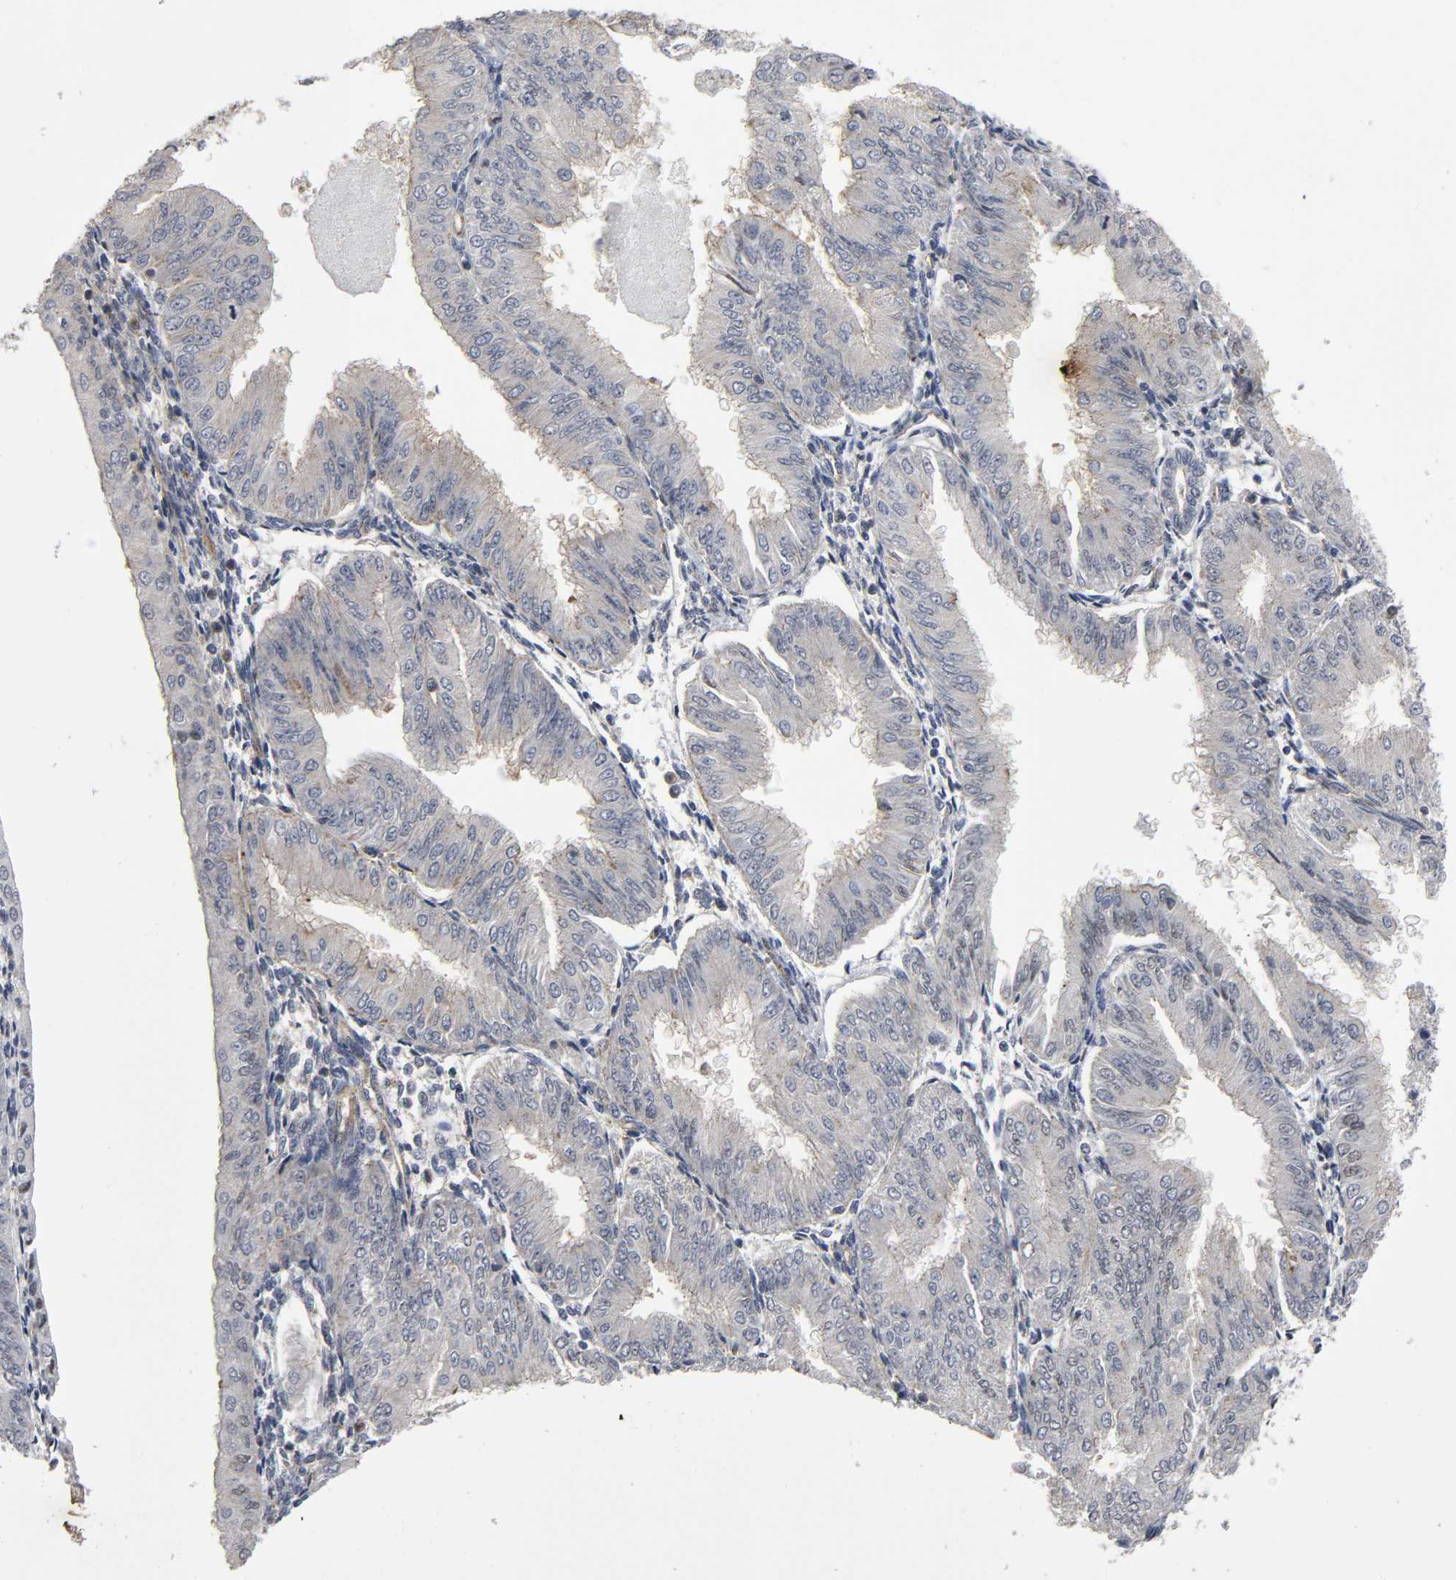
{"staining": {"intensity": "weak", "quantity": "25%-75%", "location": "cytoplasmic/membranous,nuclear"}, "tissue": "endometrial cancer", "cell_type": "Tumor cells", "image_type": "cancer", "snomed": [{"axis": "morphology", "description": "Adenocarcinoma, NOS"}, {"axis": "topography", "description": "Endometrium"}], "caption": "Immunohistochemistry (IHC) histopathology image of human endometrial cancer stained for a protein (brown), which exhibits low levels of weak cytoplasmic/membranous and nuclear expression in about 25%-75% of tumor cells.", "gene": "SH3GLB1", "patient": {"sex": "female", "age": 53}}